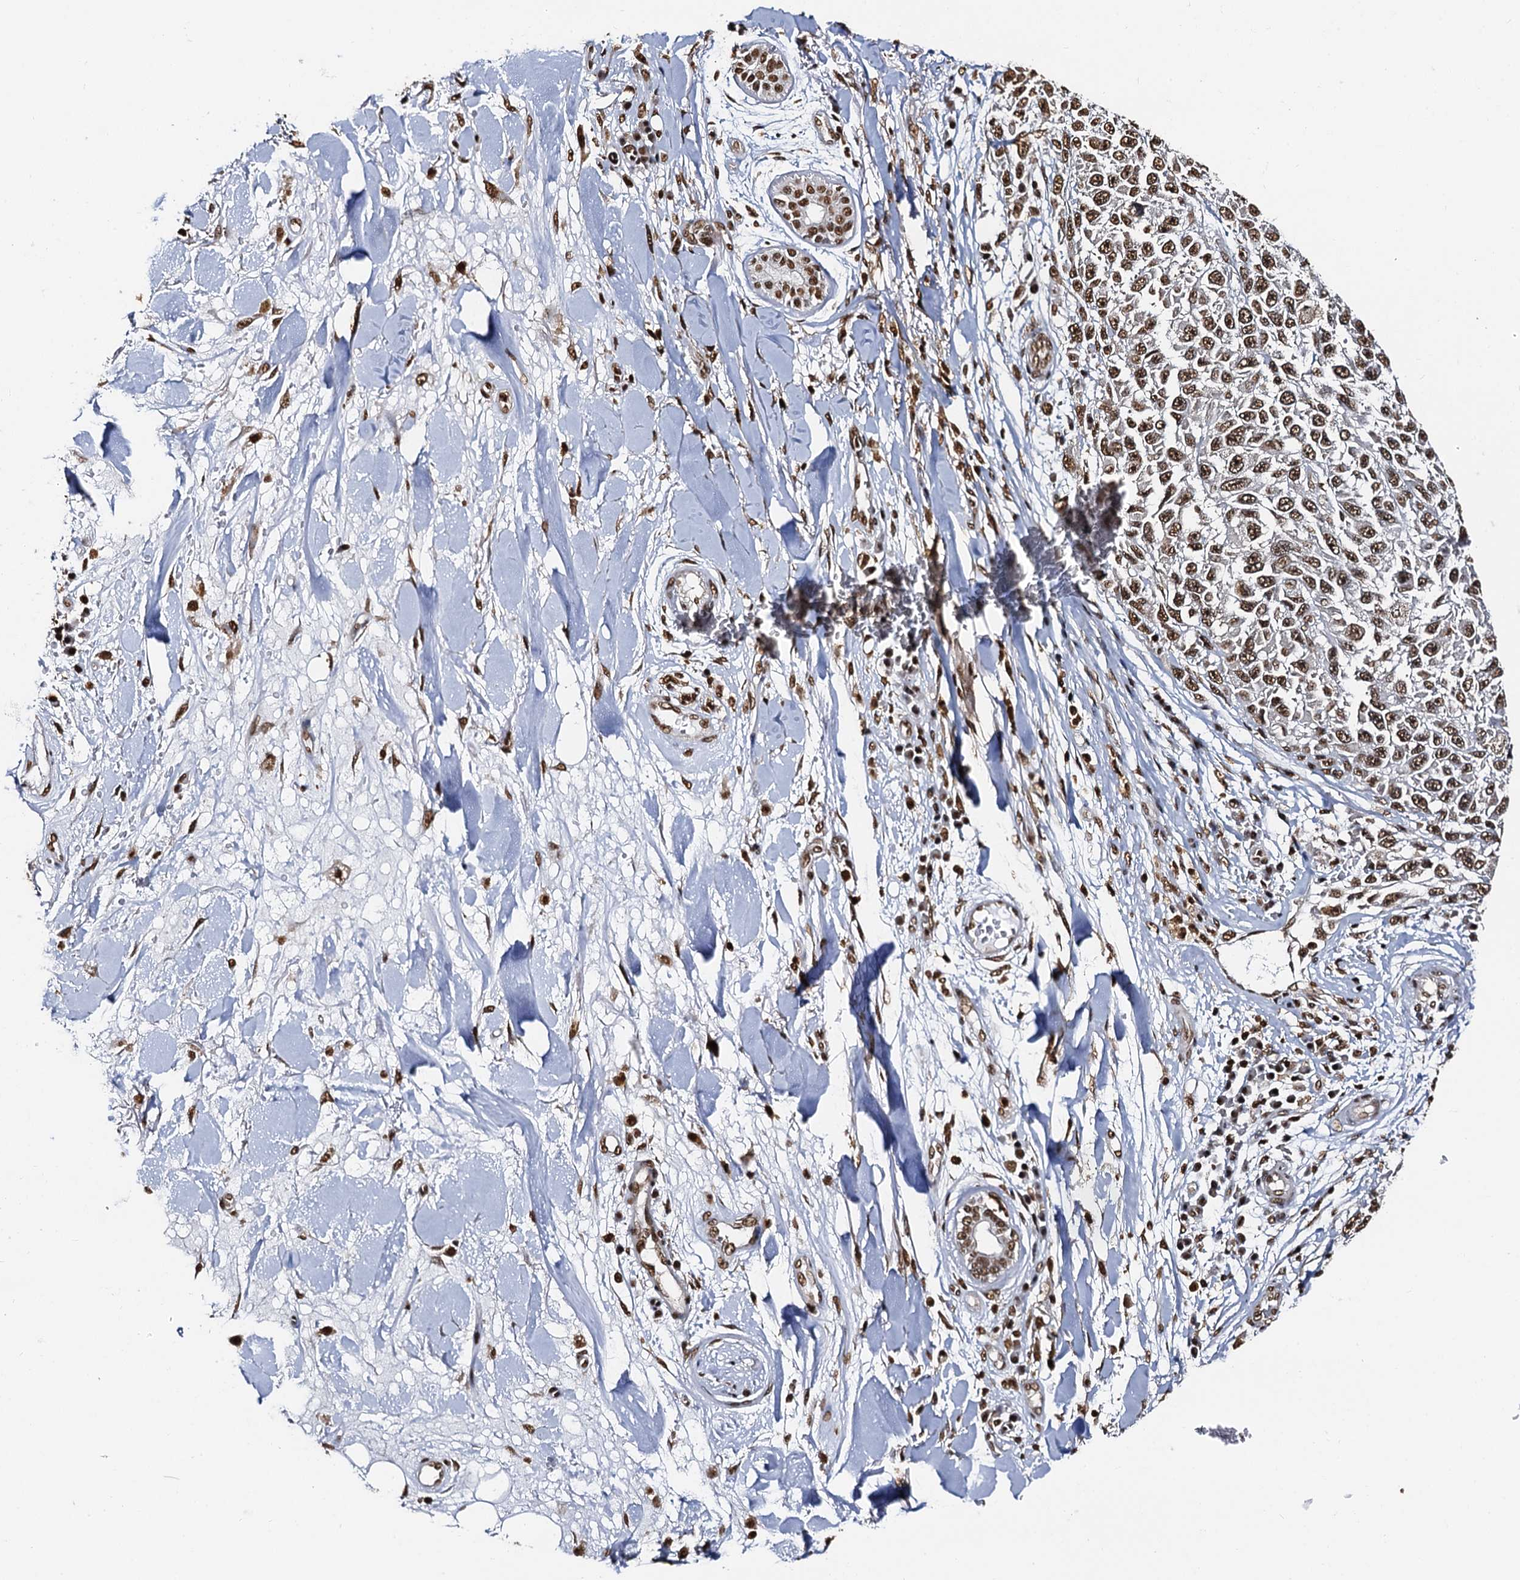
{"staining": {"intensity": "moderate", "quantity": ">75%", "location": "nuclear"}, "tissue": "melanoma", "cell_type": "Tumor cells", "image_type": "cancer", "snomed": [{"axis": "morphology", "description": "Normal tissue, NOS"}, {"axis": "morphology", "description": "Malignant melanoma, NOS"}, {"axis": "topography", "description": "Skin"}], "caption": "High-magnification brightfield microscopy of melanoma stained with DAB (3,3'-diaminobenzidine) (brown) and counterstained with hematoxylin (blue). tumor cells exhibit moderate nuclear positivity is identified in approximately>75% of cells. Using DAB (3,3'-diaminobenzidine) (brown) and hematoxylin (blue) stains, captured at high magnification using brightfield microscopy.", "gene": "SNRPD2", "patient": {"sex": "female", "age": 96}}